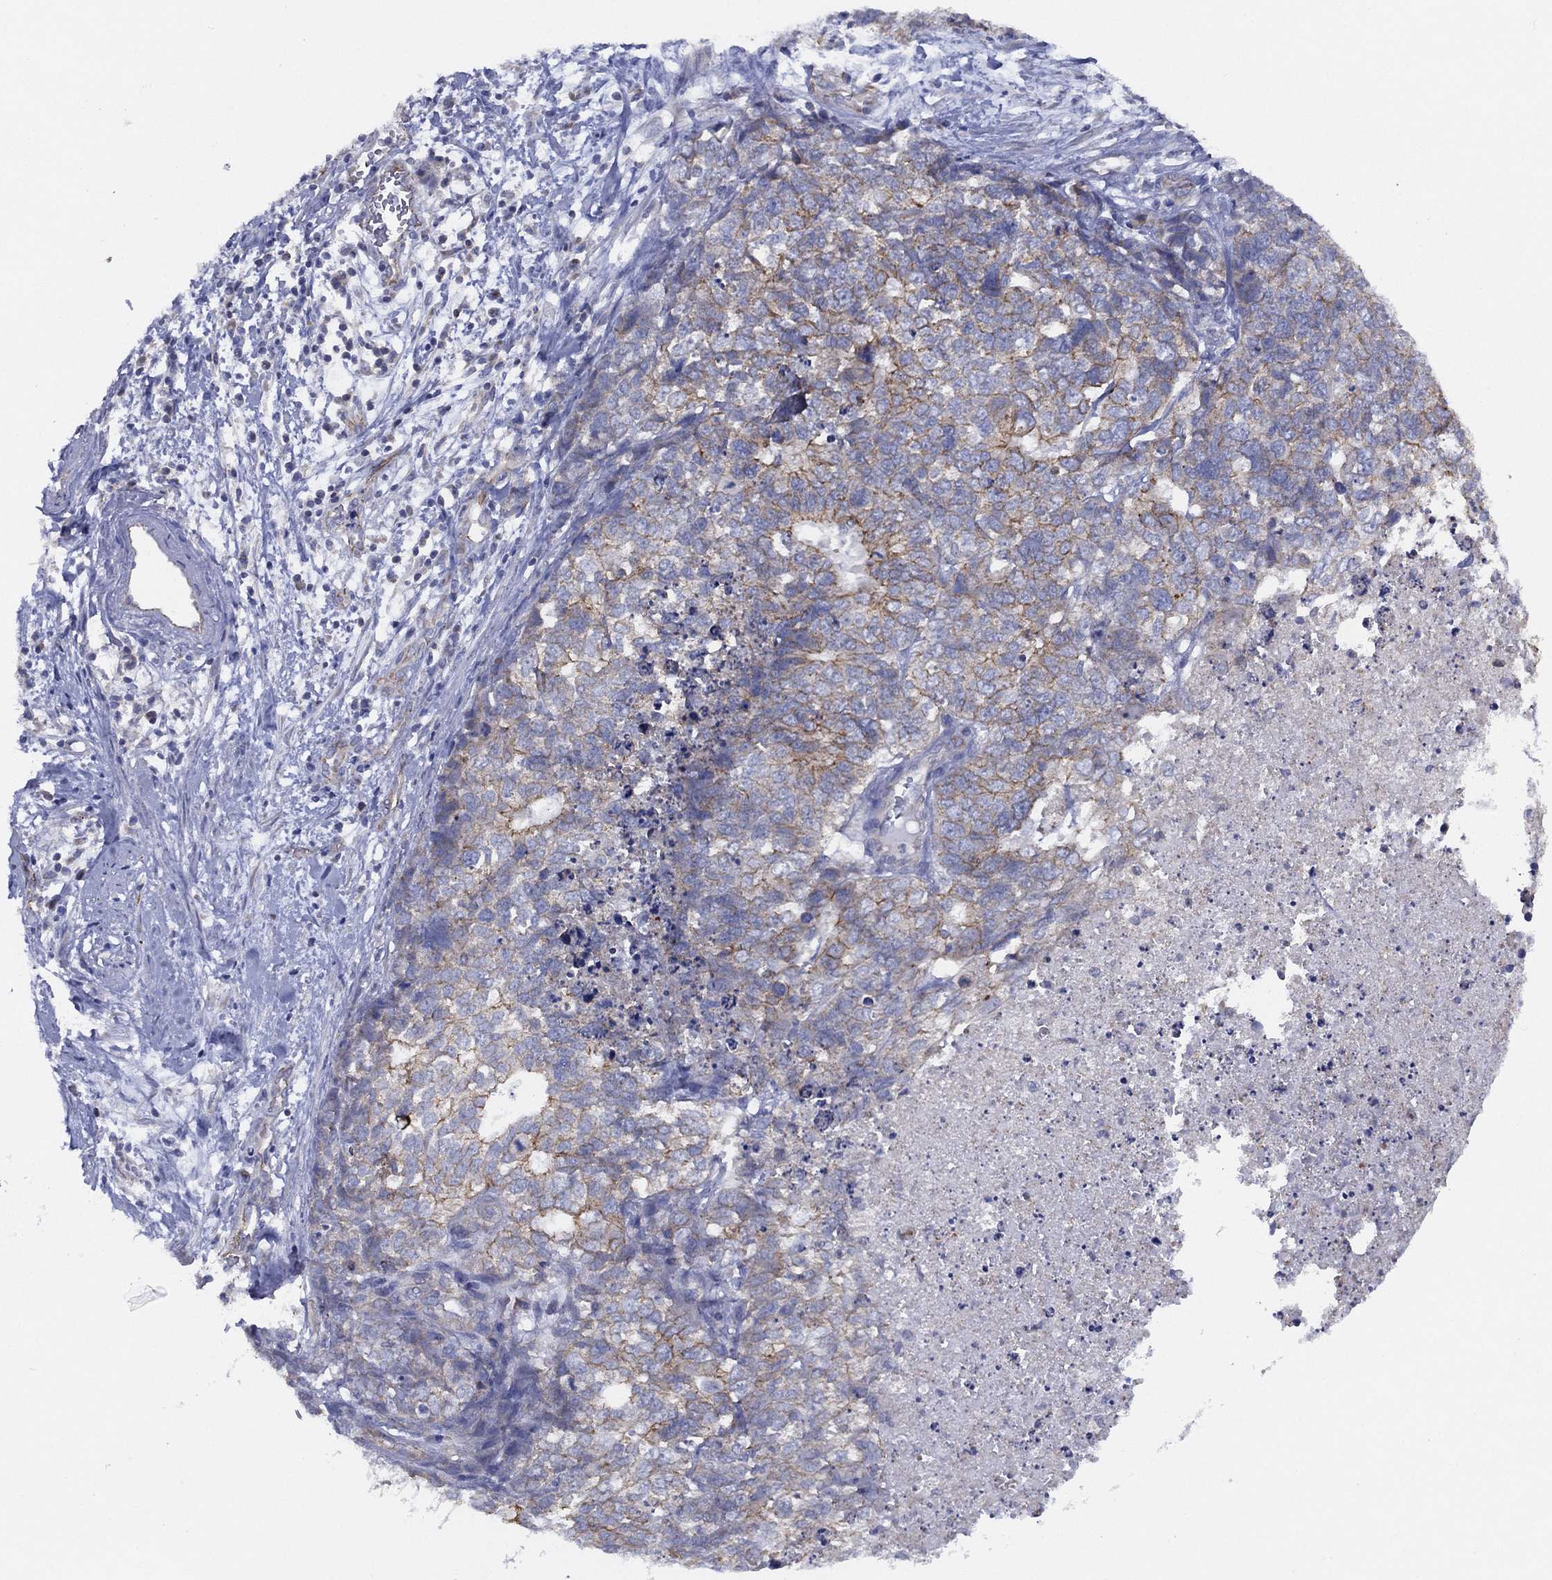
{"staining": {"intensity": "moderate", "quantity": "<25%", "location": "cytoplasmic/membranous"}, "tissue": "cervical cancer", "cell_type": "Tumor cells", "image_type": "cancer", "snomed": [{"axis": "morphology", "description": "Squamous cell carcinoma, NOS"}, {"axis": "topography", "description": "Cervix"}], "caption": "Cervical squamous cell carcinoma stained for a protein (brown) reveals moderate cytoplasmic/membranous positive staining in about <25% of tumor cells.", "gene": "ZNF223", "patient": {"sex": "female", "age": 63}}